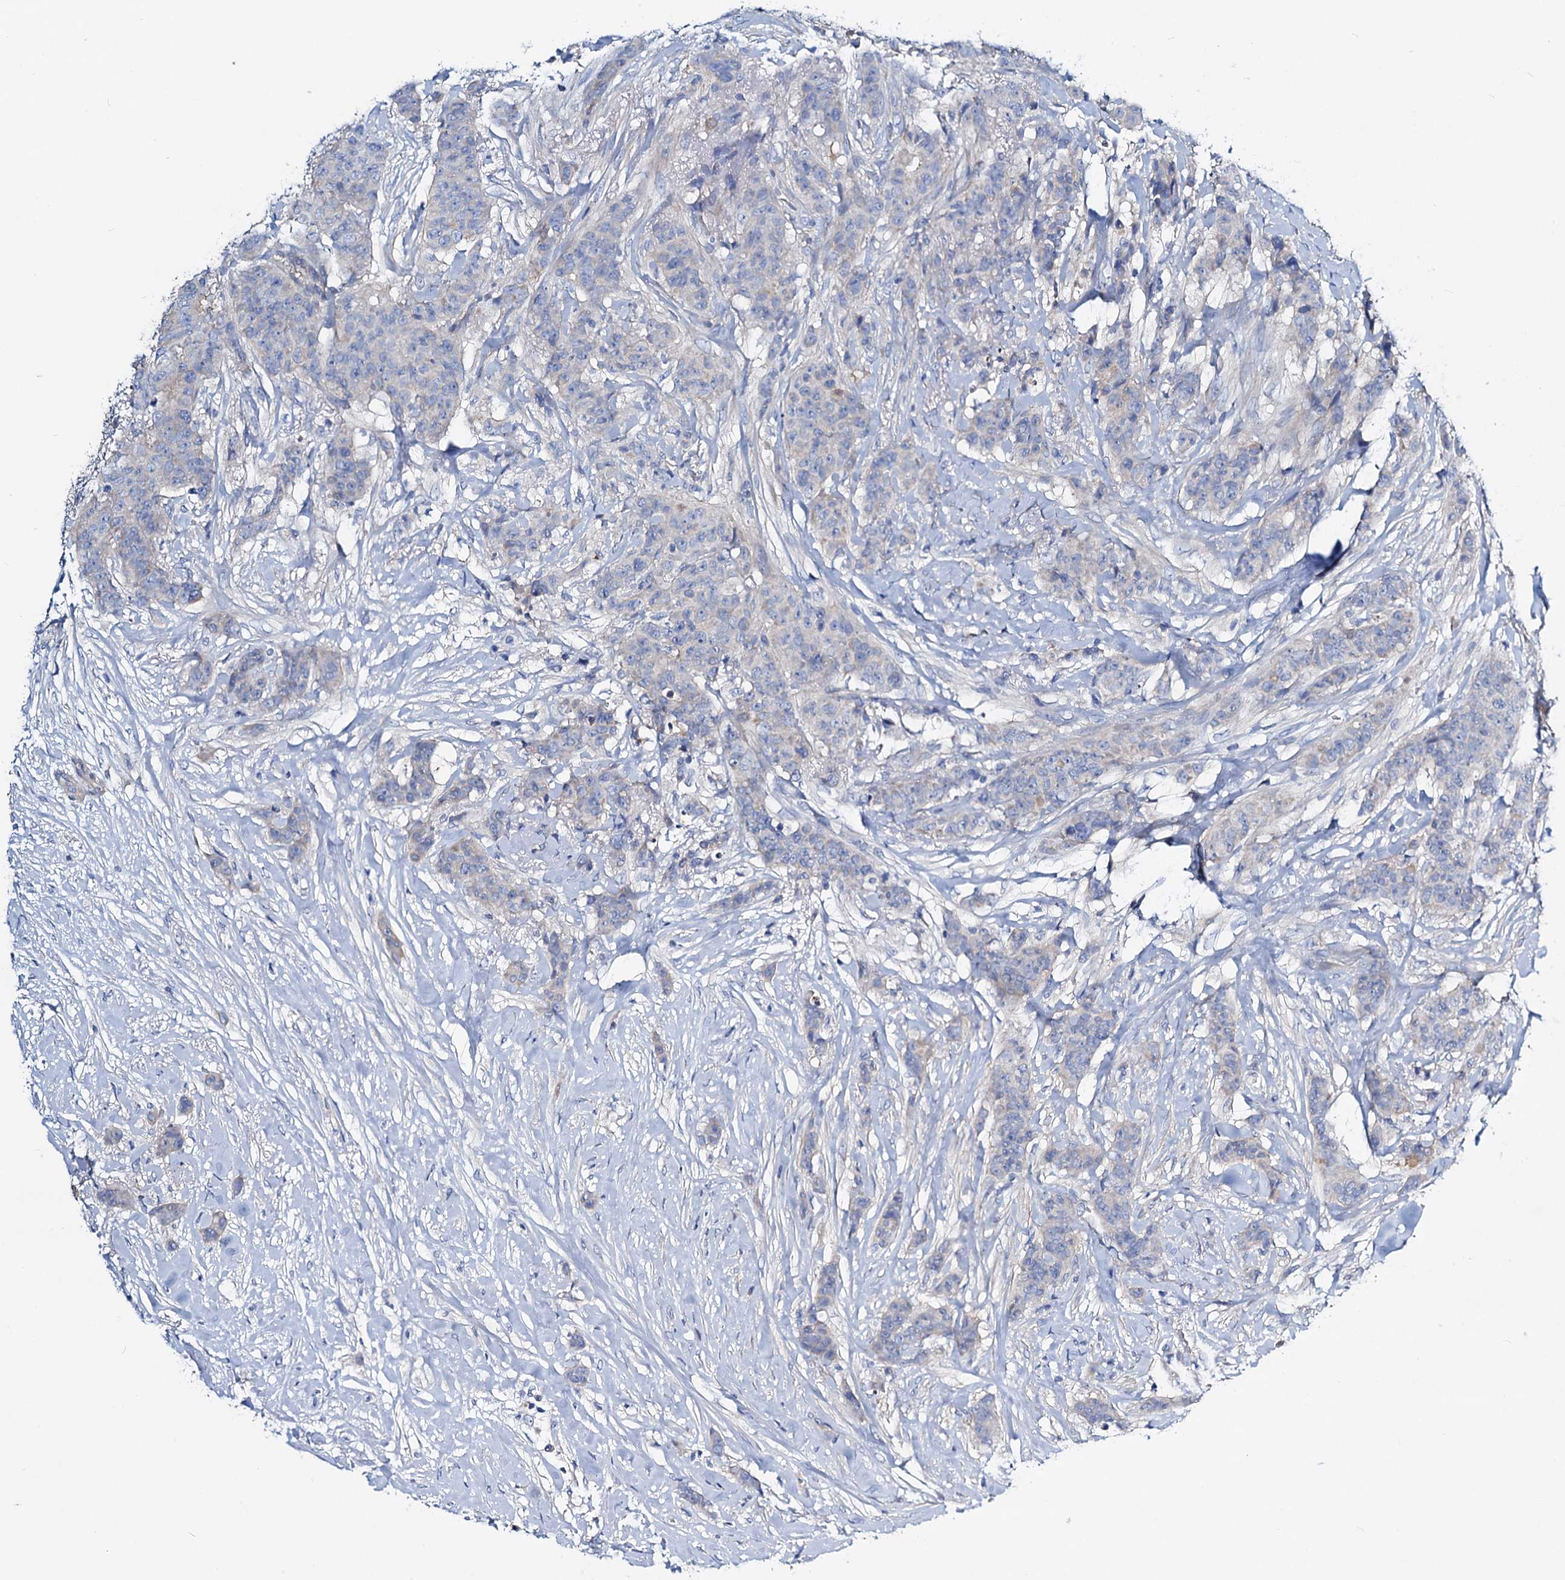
{"staining": {"intensity": "negative", "quantity": "none", "location": "none"}, "tissue": "breast cancer", "cell_type": "Tumor cells", "image_type": "cancer", "snomed": [{"axis": "morphology", "description": "Duct carcinoma"}, {"axis": "topography", "description": "Breast"}], "caption": "Immunohistochemical staining of human breast intraductal carcinoma displays no significant positivity in tumor cells. The staining is performed using DAB (3,3'-diaminobenzidine) brown chromogen with nuclei counter-stained in using hematoxylin.", "gene": "DYDC2", "patient": {"sex": "female", "age": 40}}